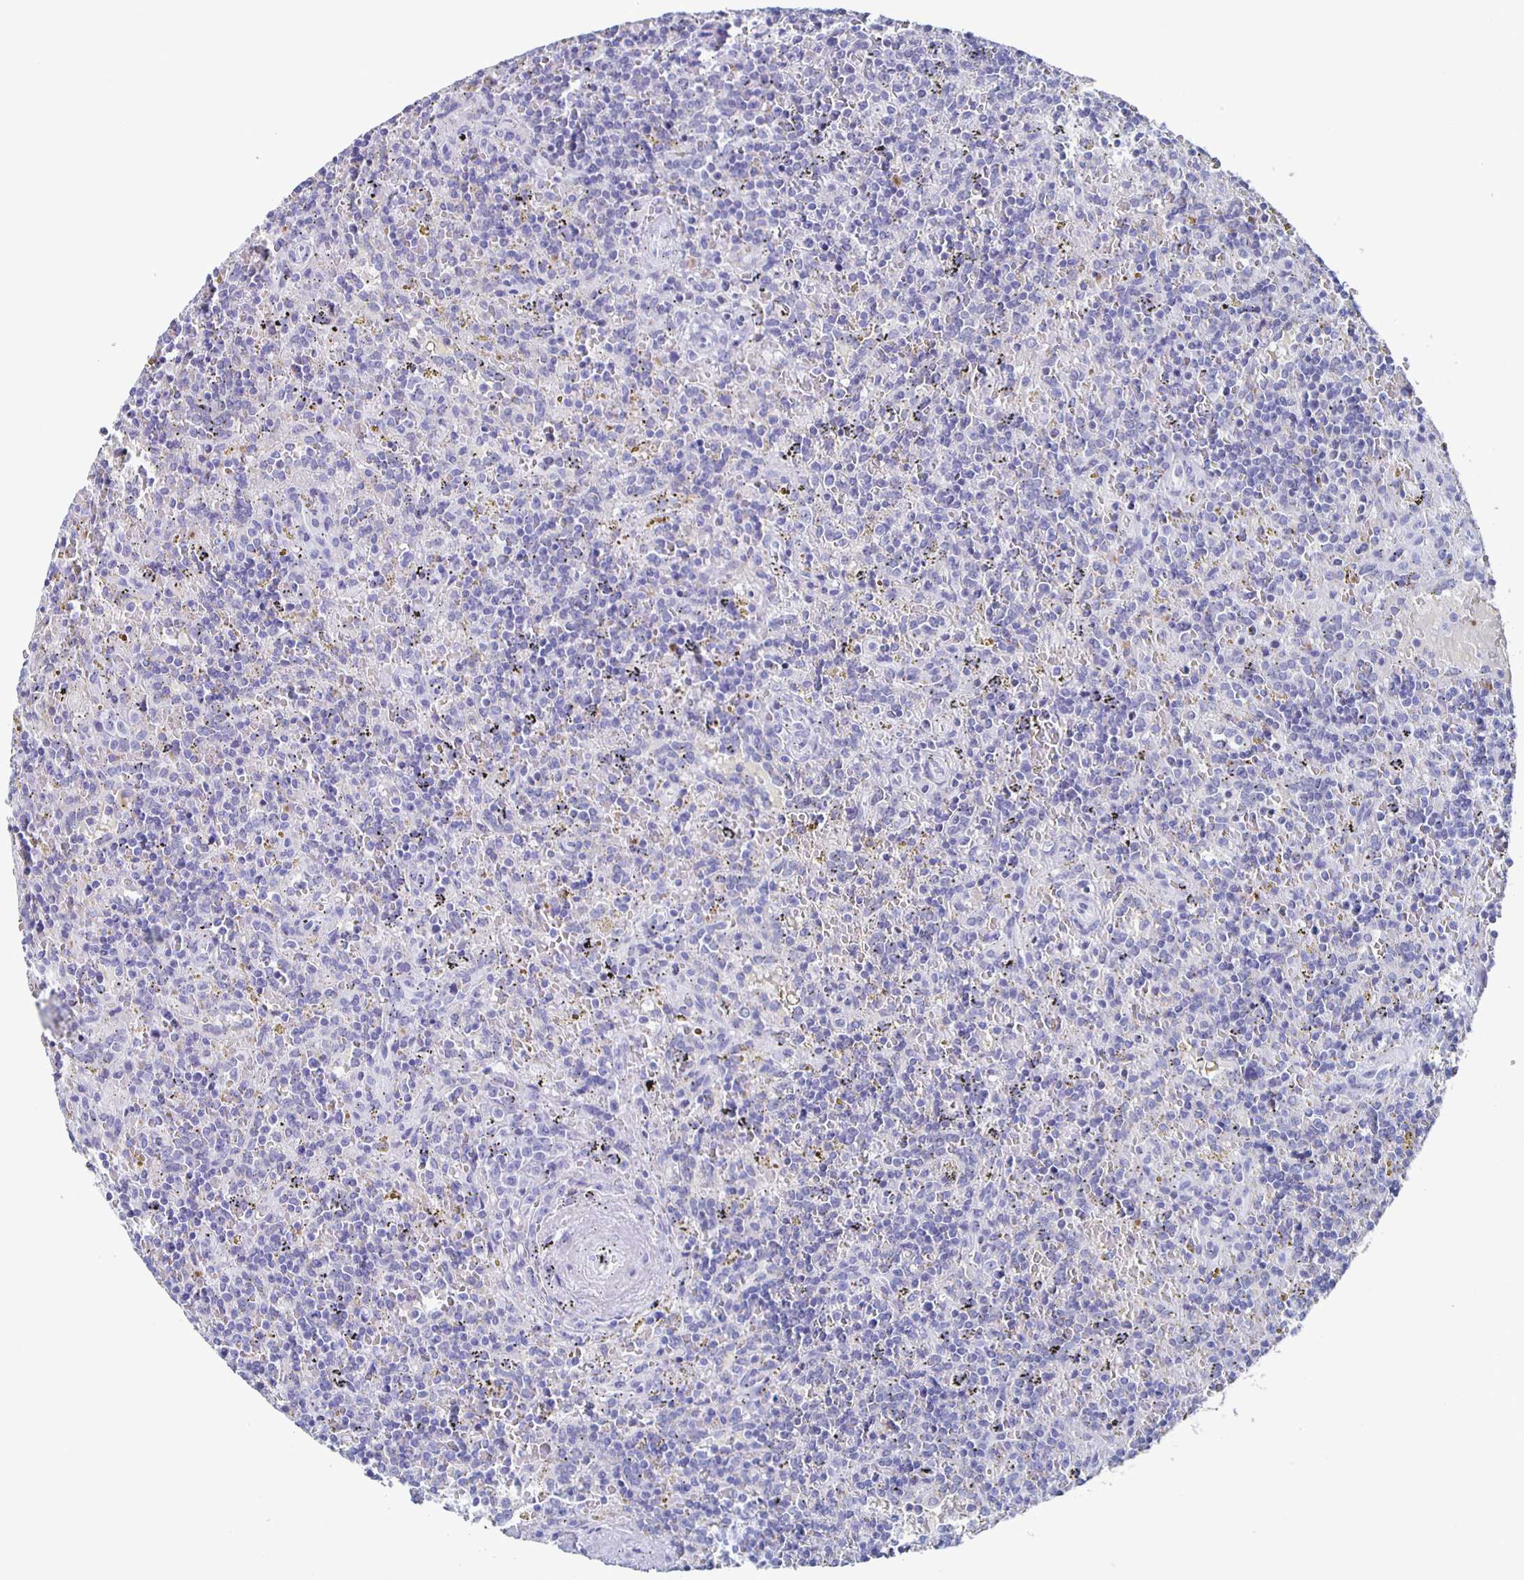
{"staining": {"intensity": "negative", "quantity": "none", "location": "none"}, "tissue": "lymphoma", "cell_type": "Tumor cells", "image_type": "cancer", "snomed": [{"axis": "morphology", "description": "Malignant lymphoma, non-Hodgkin's type, Low grade"}, {"axis": "topography", "description": "Spleen"}], "caption": "High magnification brightfield microscopy of lymphoma stained with DAB (3,3'-diaminobenzidine) (brown) and counterstained with hematoxylin (blue): tumor cells show no significant expression.", "gene": "FGA", "patient": {"sex": "male", "age": 67}}